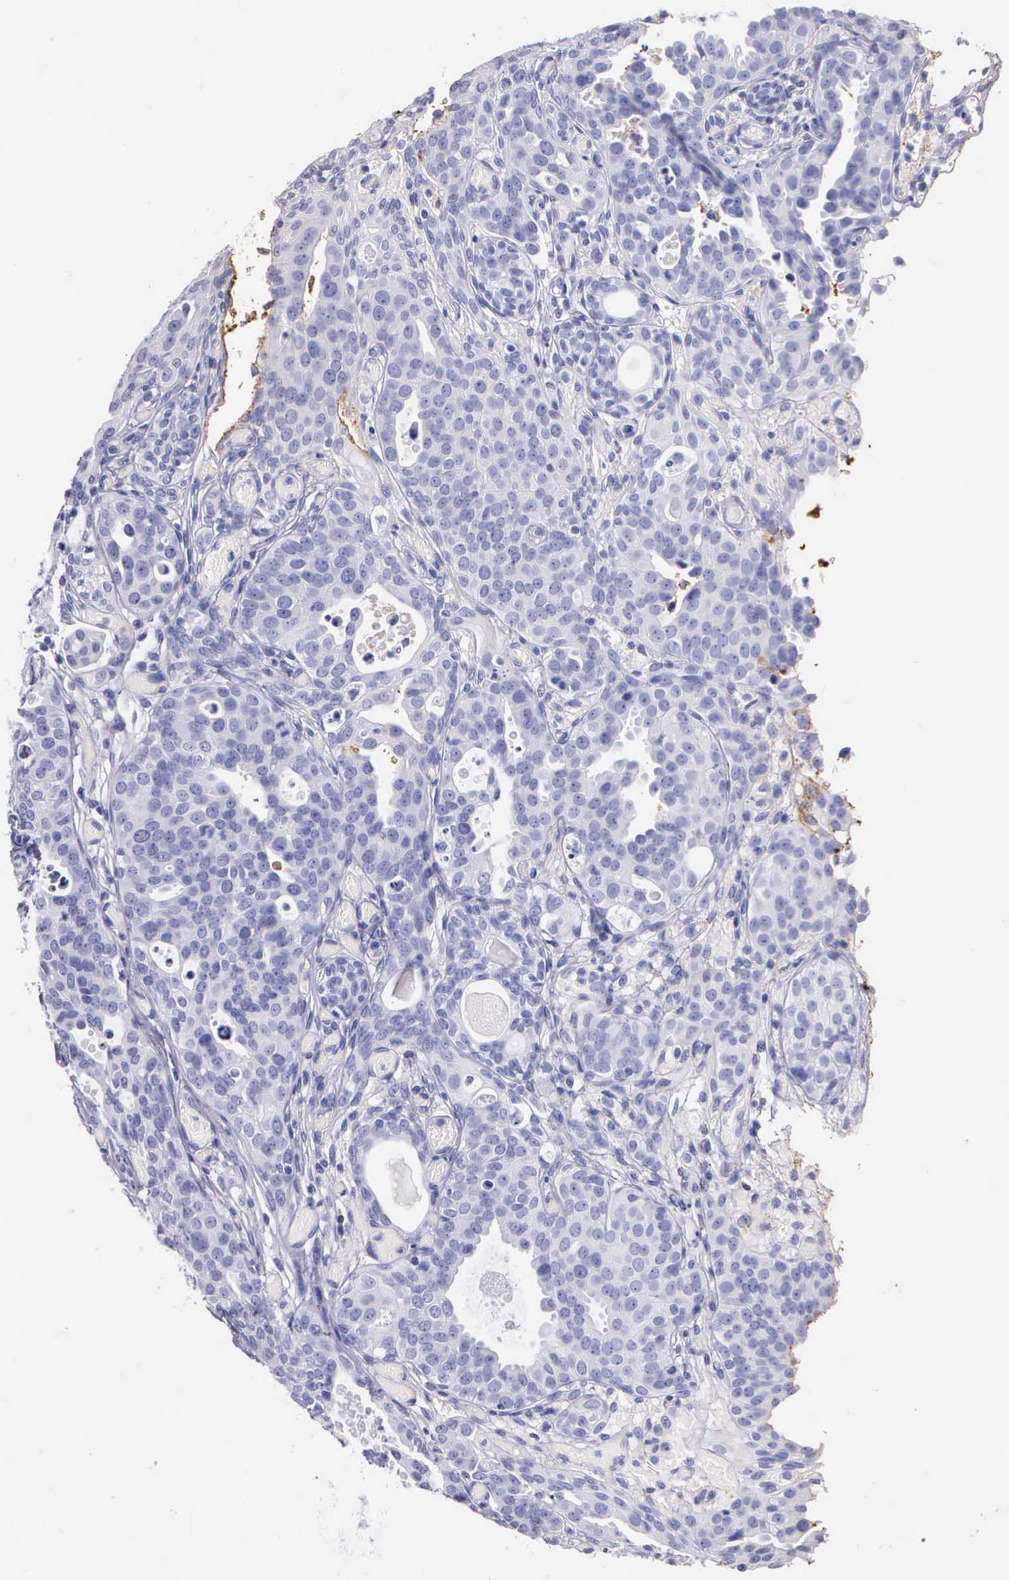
{"staining": {"intensity": "negative", "quantity": "none", "location": "none"}, "tissue": "urothelial cancer", "cell_type": "Tumor cells", "image_type": "cancer", "snomed": [{"axis": "morphology", "description": "Urothelial carcinoma, High grade"}, {"axis": "topography", "description": "Urinary bladder"}], "caption": "This micrograph is of urothelial cancer stained with immunohistochemistry (IHC) to label a protein in brown with the nuclei are counter-stained blue. There is no expression in tumor cells. The staining is performed using DAB (3,3'-diaminobenzidine) brown chromogen with nuclei counter-stained in using hematoxylin.", "gene": "KLK3", "patient": {"sex": "male", "age": 78}}